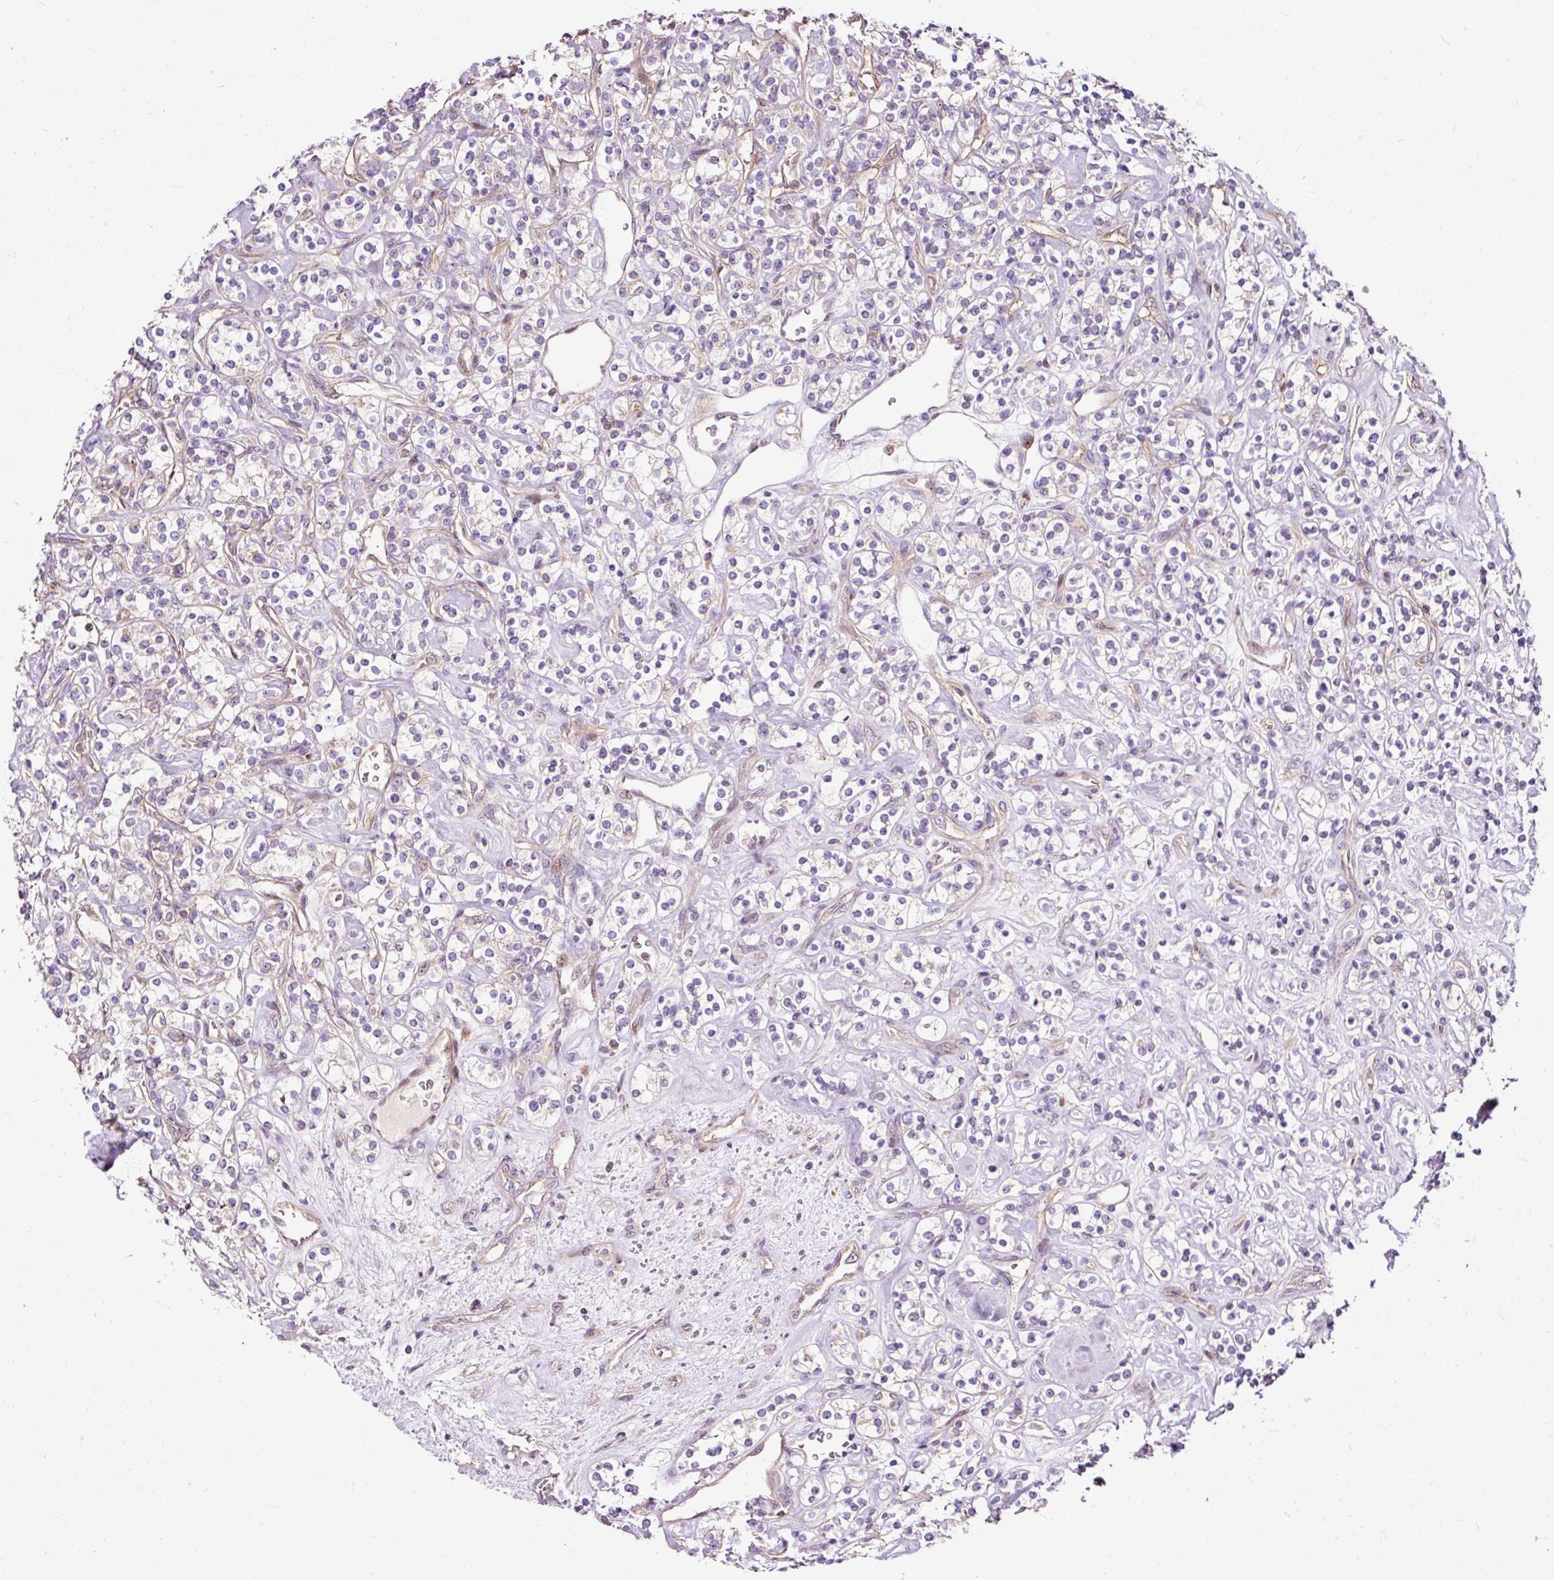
{"staining": {"intensity": "negative", "quantity": "none", "location": "none"}, "tissue": "renal cancer", "cell_type": "Tumor cells", "image_type": "cancer", "snomed": [{"axis": "morphology", "description": "Adenocarcinoma, NOS"}, {"axis": "topography", "description": "Kidney"}], "caption": "Immunohistochemical staining of renal cancer (adenocarcinoma) shows no significant expression in tumor cells. (Brightfield microscopy of DAB immunohistochemistry (IHC) at high magnification).", "gene": "BOLA3", "patient": {"sex": "male", "age": 77}}